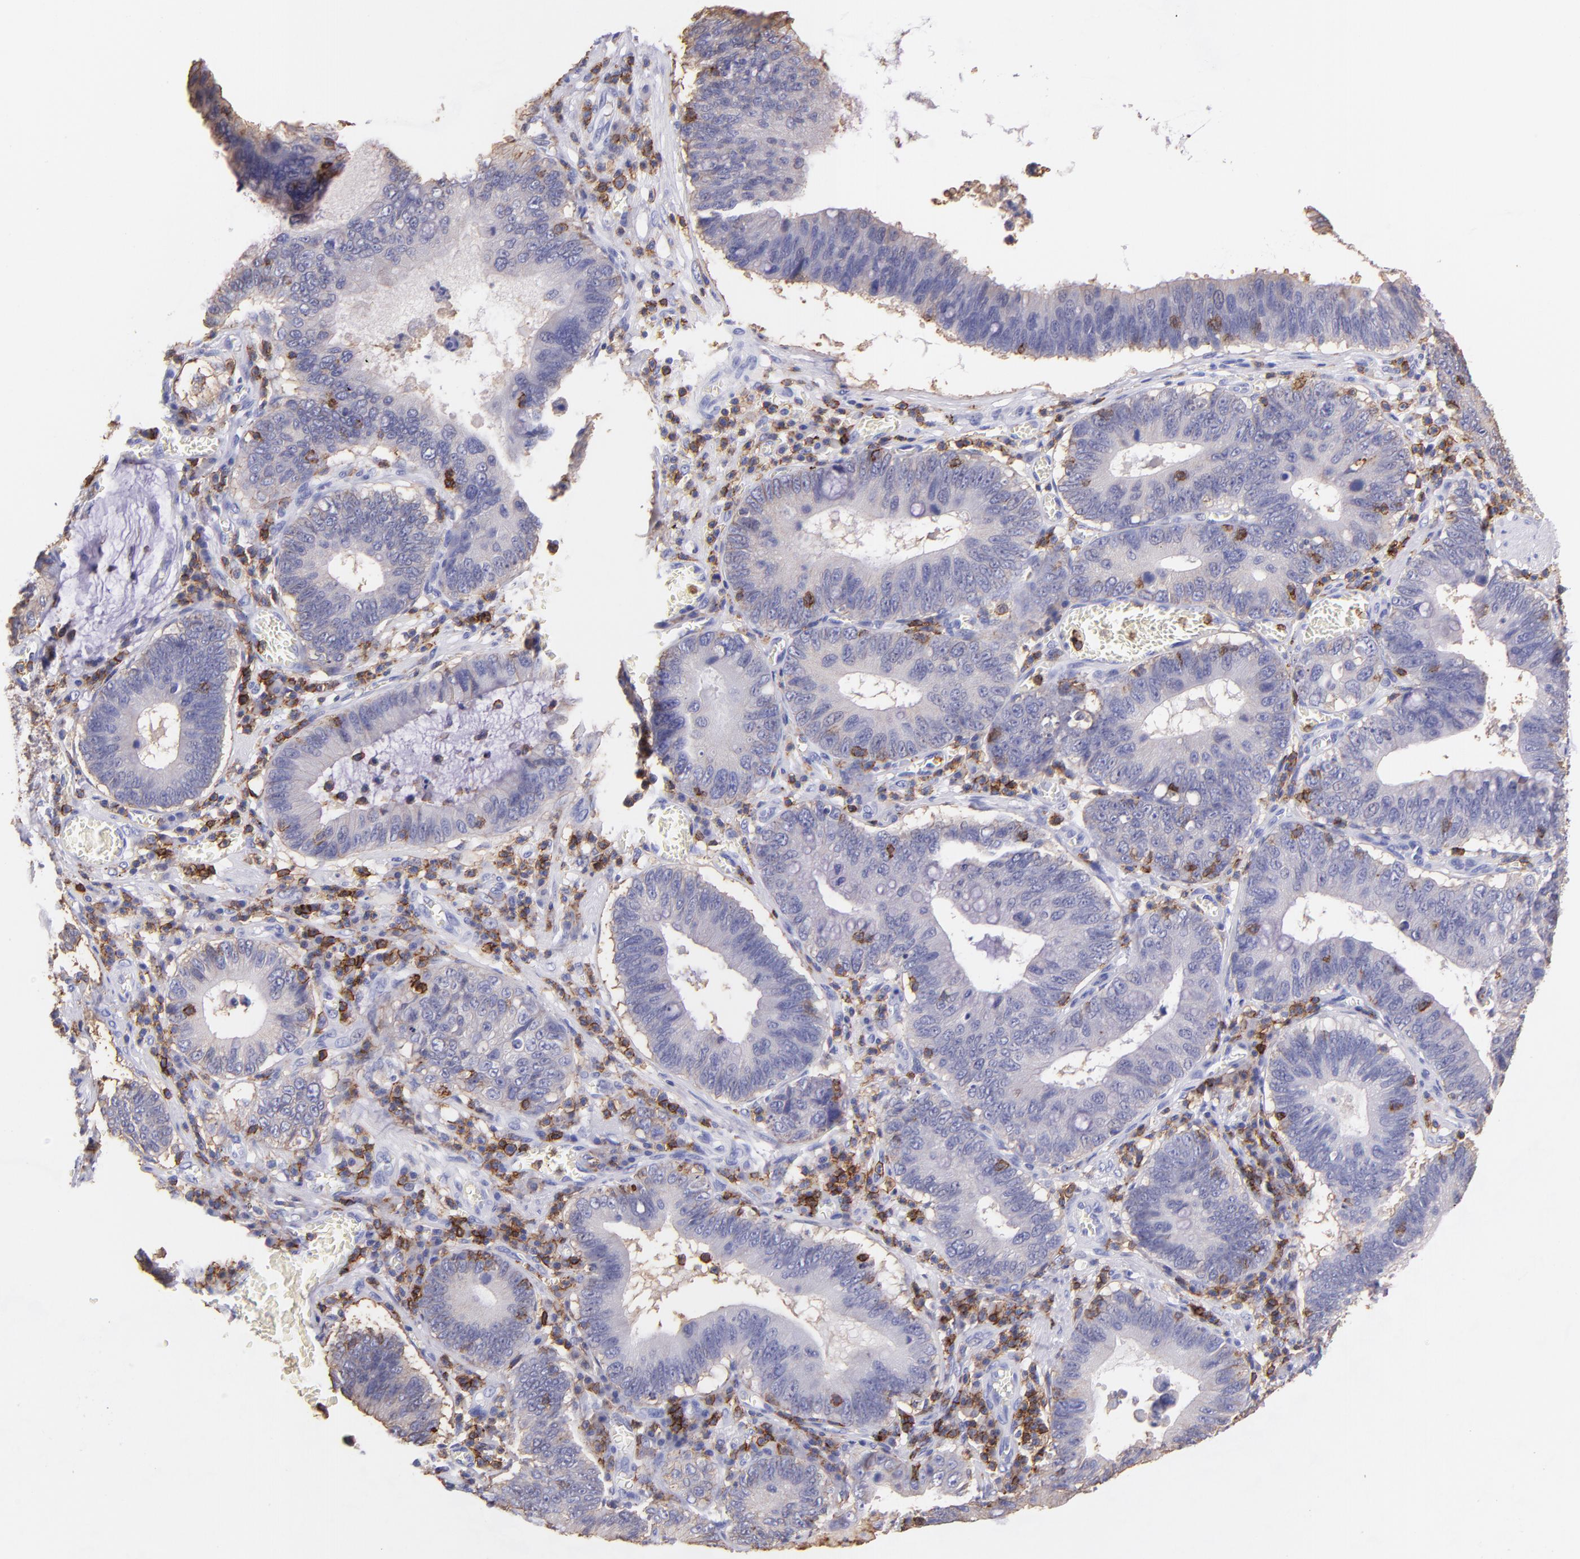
{"staining": {"intensity": "negative", "quantity": "none", "location": "none"}, "tissue": "stomach cancer", "cell_type": "Tumor cells", "image_type": "cancer", "snomed": [{"axis": "morphology", "description": "Adenocarcinoma, NOS"}, {"axis": "topography", "description": "Stomach"}, {"axis": "topography", "description": "Gastric cardia"}], "caption": "Stomach adenocarcinoma stained for a protein using immunohistochemistry (IHC) shows no positivity tumor cells.", "gene": "SPN", "patient": {"sex": "male", "age": 59}}